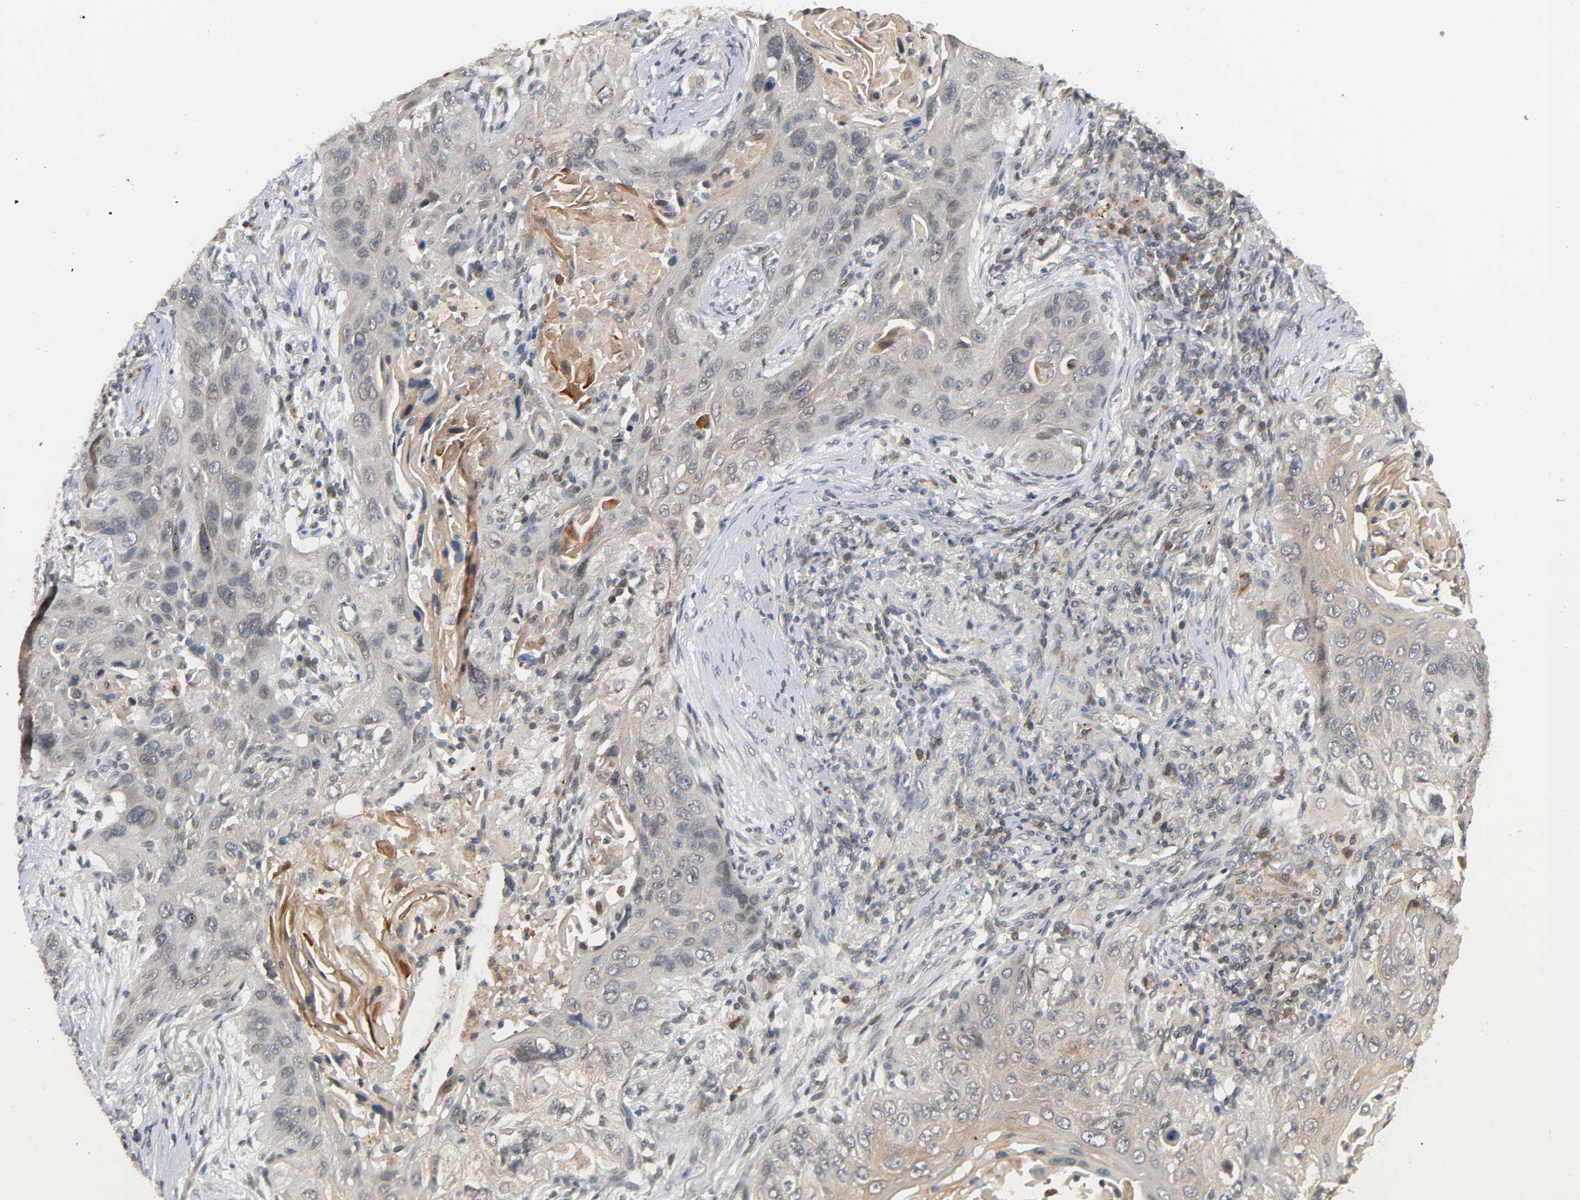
{"staining": {"intensity": "weak", "quantity": ">75%", "location": "cytoplasmic/membranous"}, "tissue": "lung cancer", "cell_type": "Tumor cells", "image_type": "cancer", "snomed": [{"axis": "morphology", "description": "Squamous cell carcinoma, NOS"}, {"axis": "topography", "description": "Lung"}], "caption": "Immunohistochemical staining of human lung cancer exhibits low levels of weak cytoplasmic/membranous protein positivity in approximately >75% of tumor cells.", "gene": "CCDC175", "patient": {"sex": "female", "age": 67}}